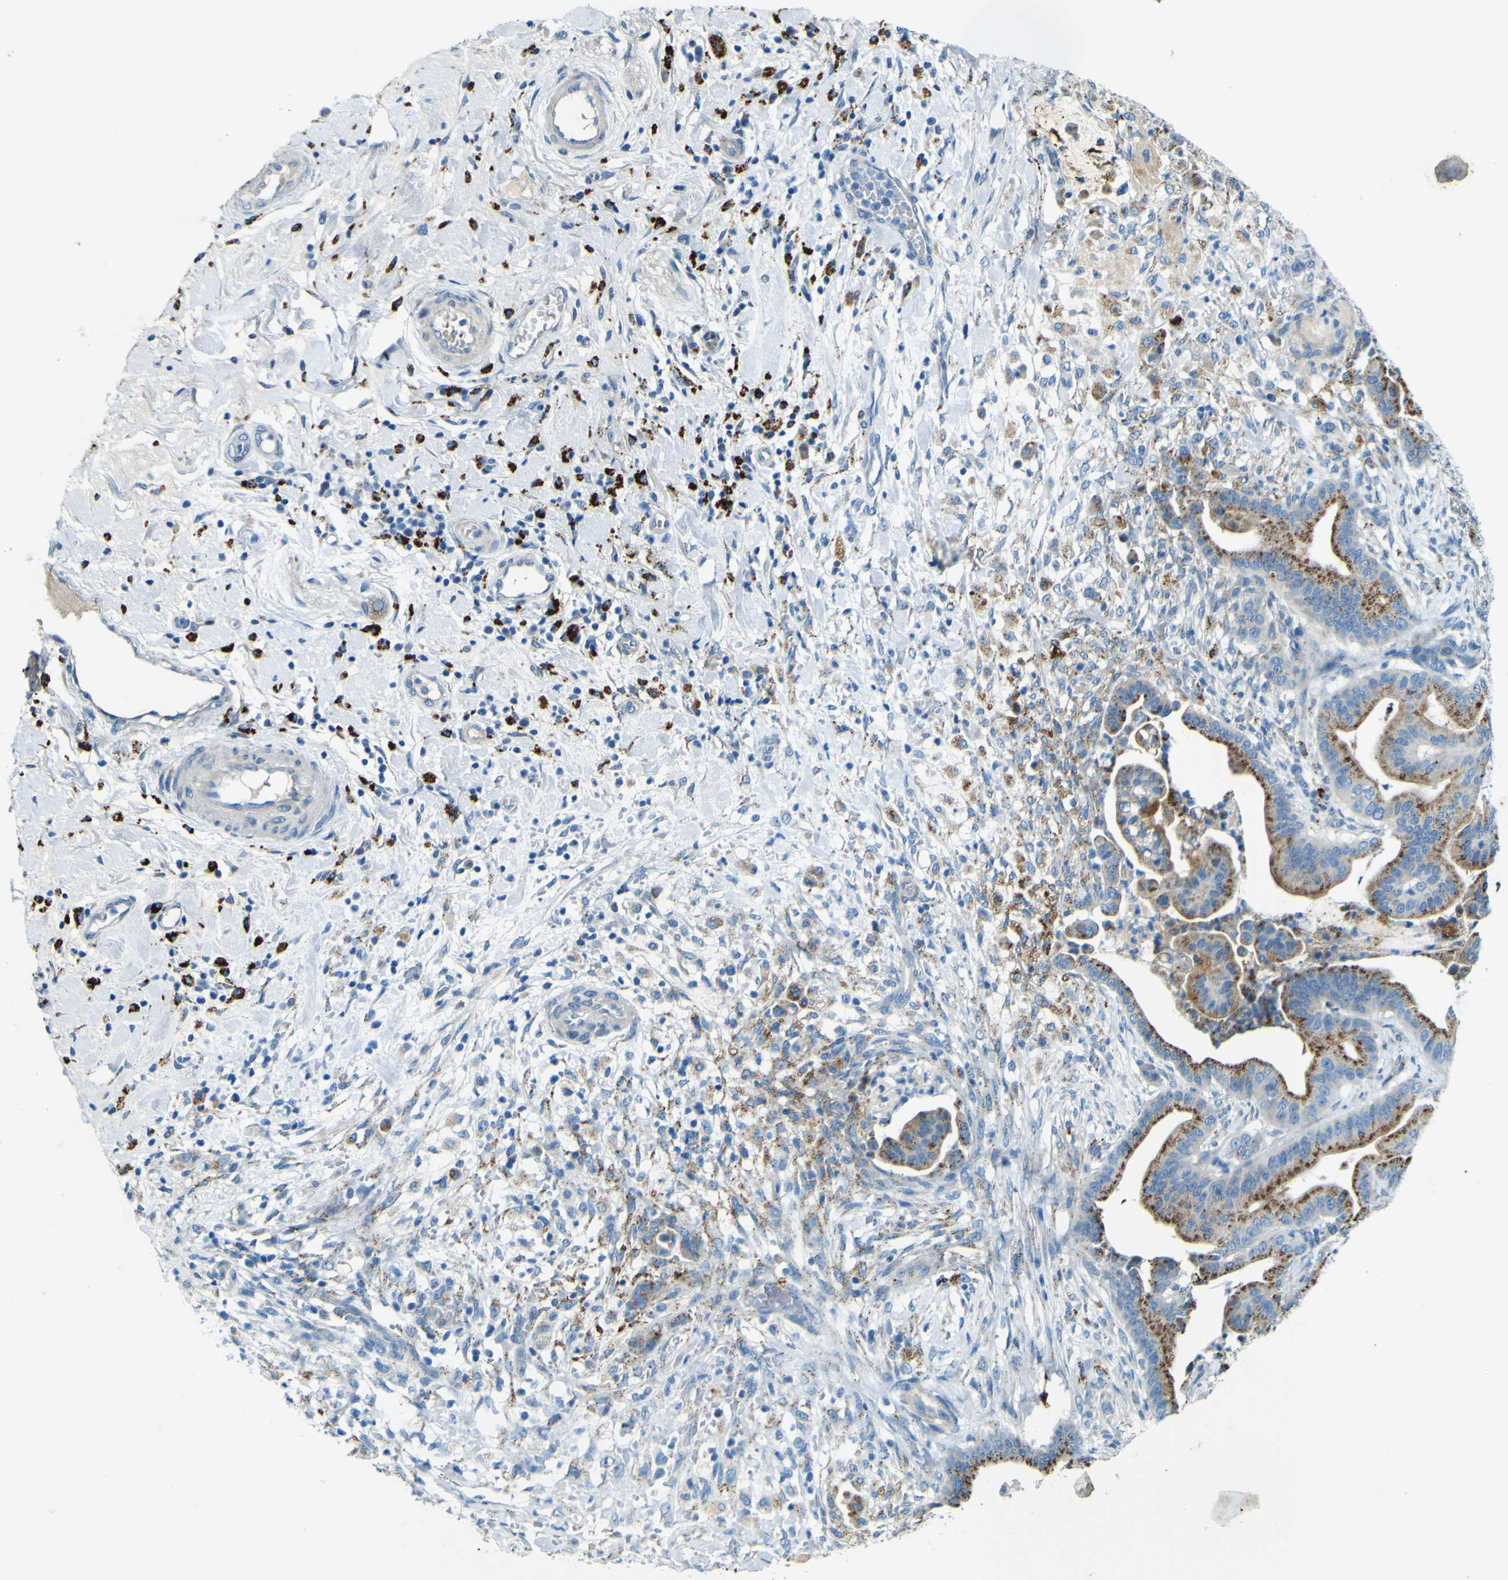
{"staining": {"intensity": "moderate", "quantity": ">75%", "location": "cytoplasmic/membranous"}, "tissue": "pancreatic cancer", "cell_type": "Tumor cells", "image_type": "cancer", "snomed": [{"axis": "morphology", "description": "Adenocarcinoma, NOS"}, {"axis": "topography", "description": "Pancreas"}], "caption": "A brown stain labels moderate cytoplasmic/membranous staining of a protein in pancreatic adenocarcinoma tumor cells. (Brightfield microscopy of DAB IHC at high magnification).", "gene": "PDE9A", "patient": {"sex": "male", "age": 63}}